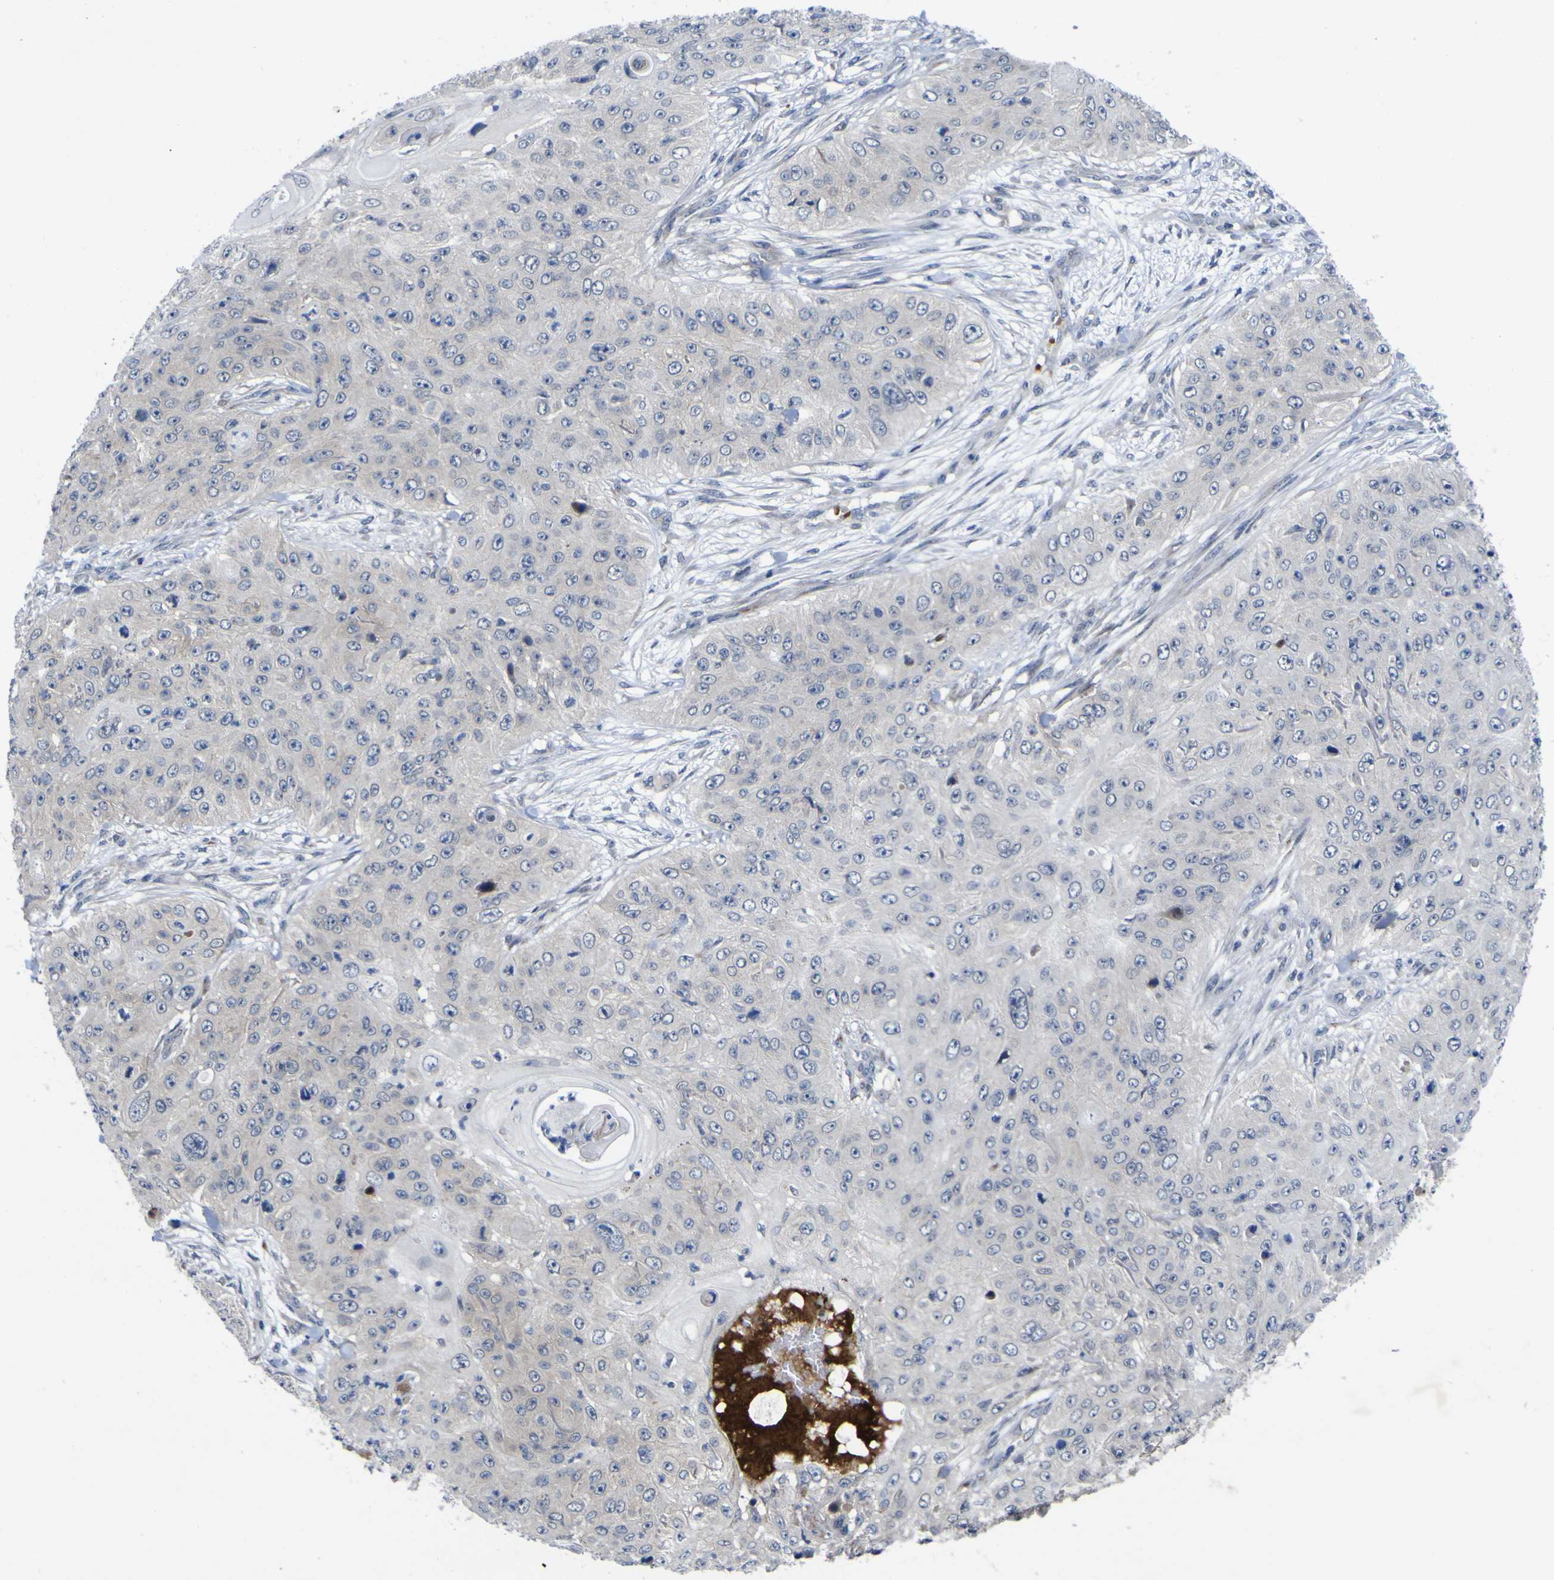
{"staining": {"intensity": "negative", "quantity": "none", "location": "none"}, "tissue": "skin cancer", "cell_type": "Tumor cells", "image_type": "cancer", "snomed": [{"axis": "morphology", "description": "Squamous cell carcinoma, NOS"}, {"axis": "topography", "description": "Skin"}], "caption": "Skin cancer (squamous cell carcinoma) stained for a protein using IHC shows no staining tumor cells.", "gene": "NAV1", "patient": {"sex": "female", "age": 80}}